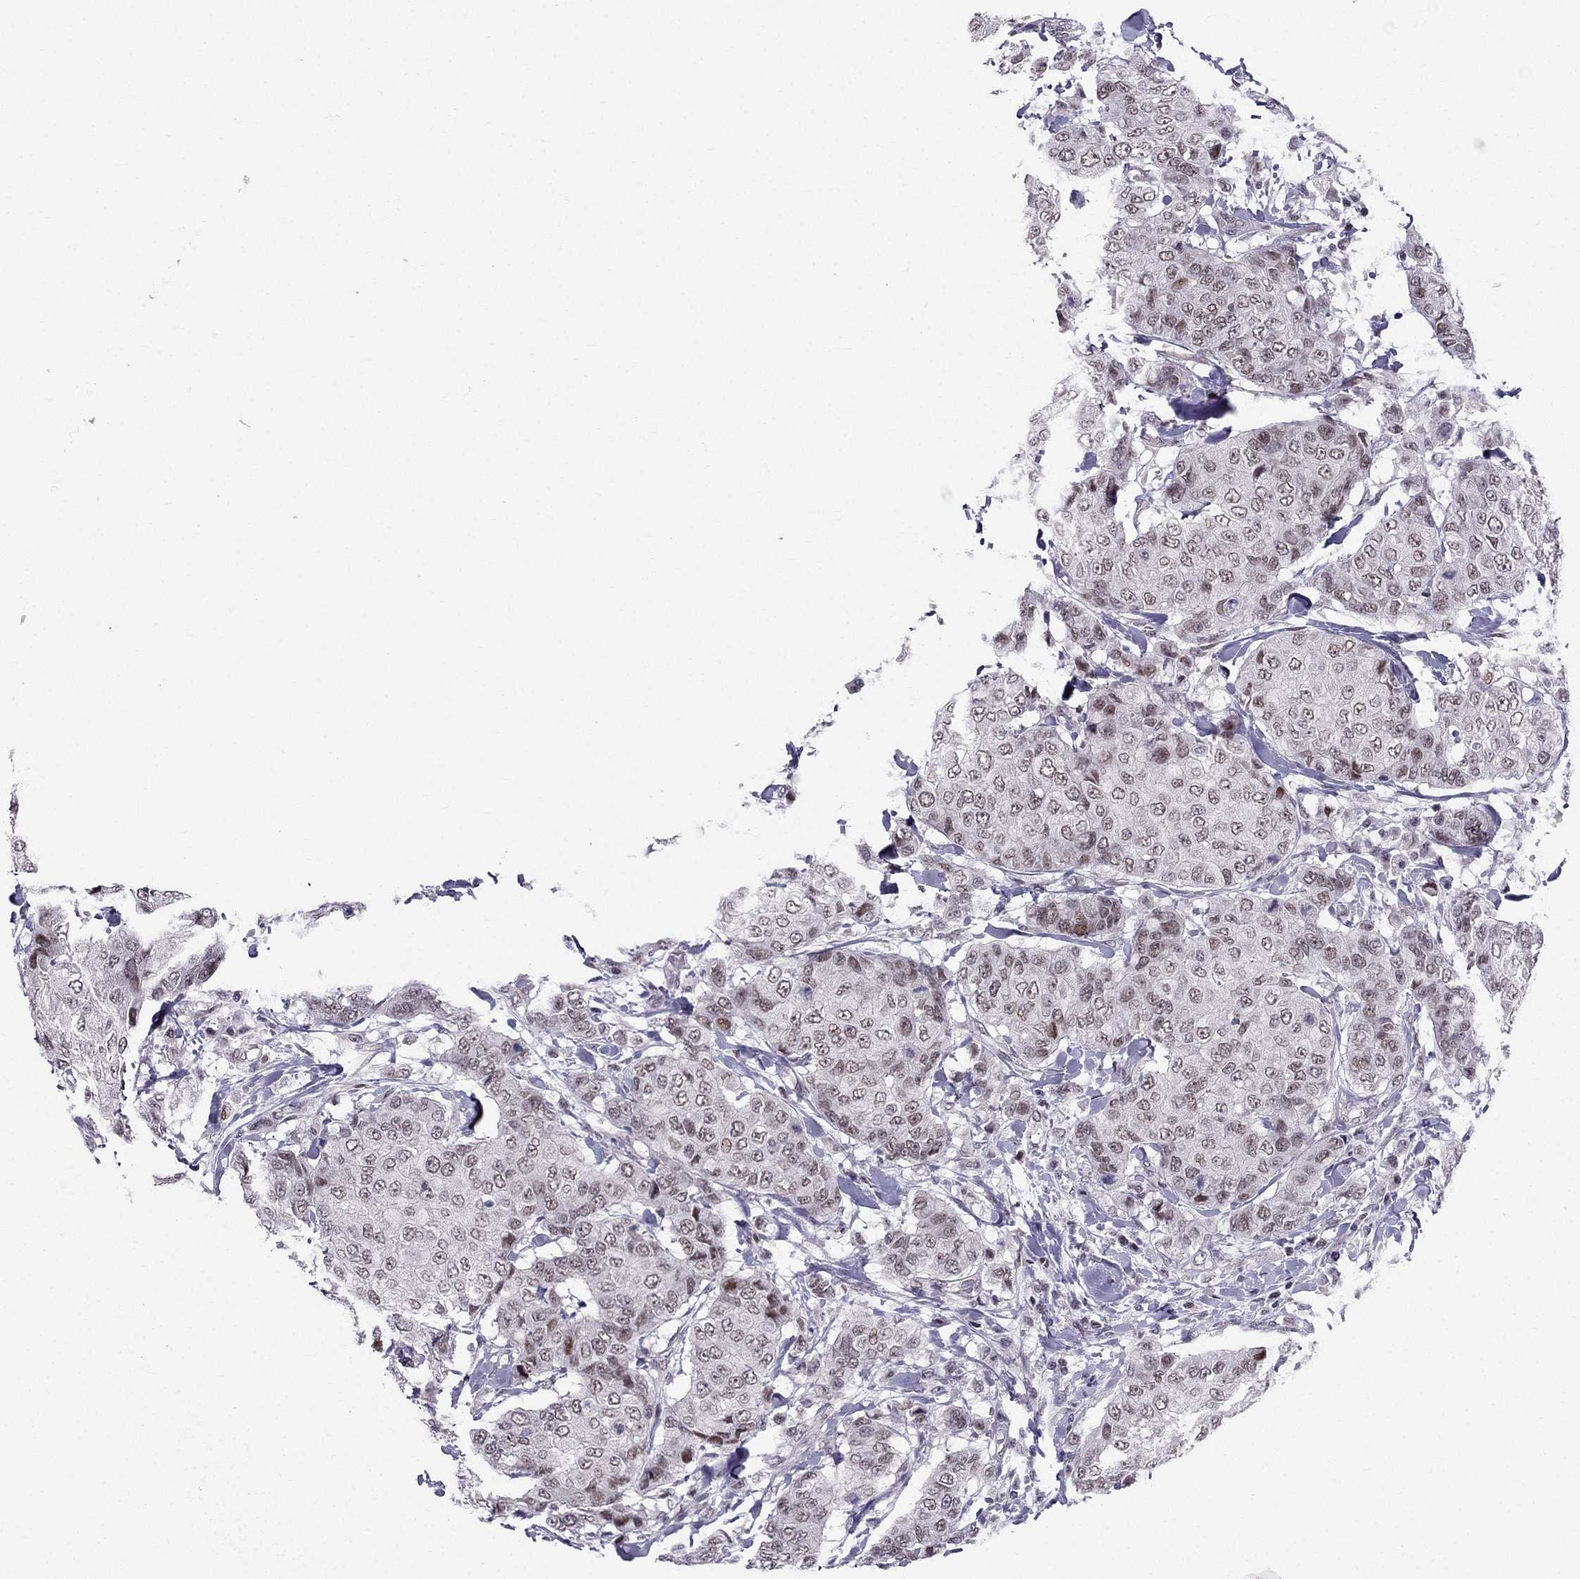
{"staining": {"intensity": "weak", "quantity": "<25%", "location": "nuclear"}, "tissue": "breast cancer", "cell_type": "Tumor cells", "image_type": "cancer", "snomed": [{"axis": "morphology", "description": "Duct carcinoma"}, {"axis": "topography", "description": "Breast"}], "caption": "DAB immunohistochemical staining of human breast infiltrating ductal carcinoma demonstrates no significant staining in tumor cells.", "gene": "RPRD2", "patient": {"sex": "female", "age": 27}}